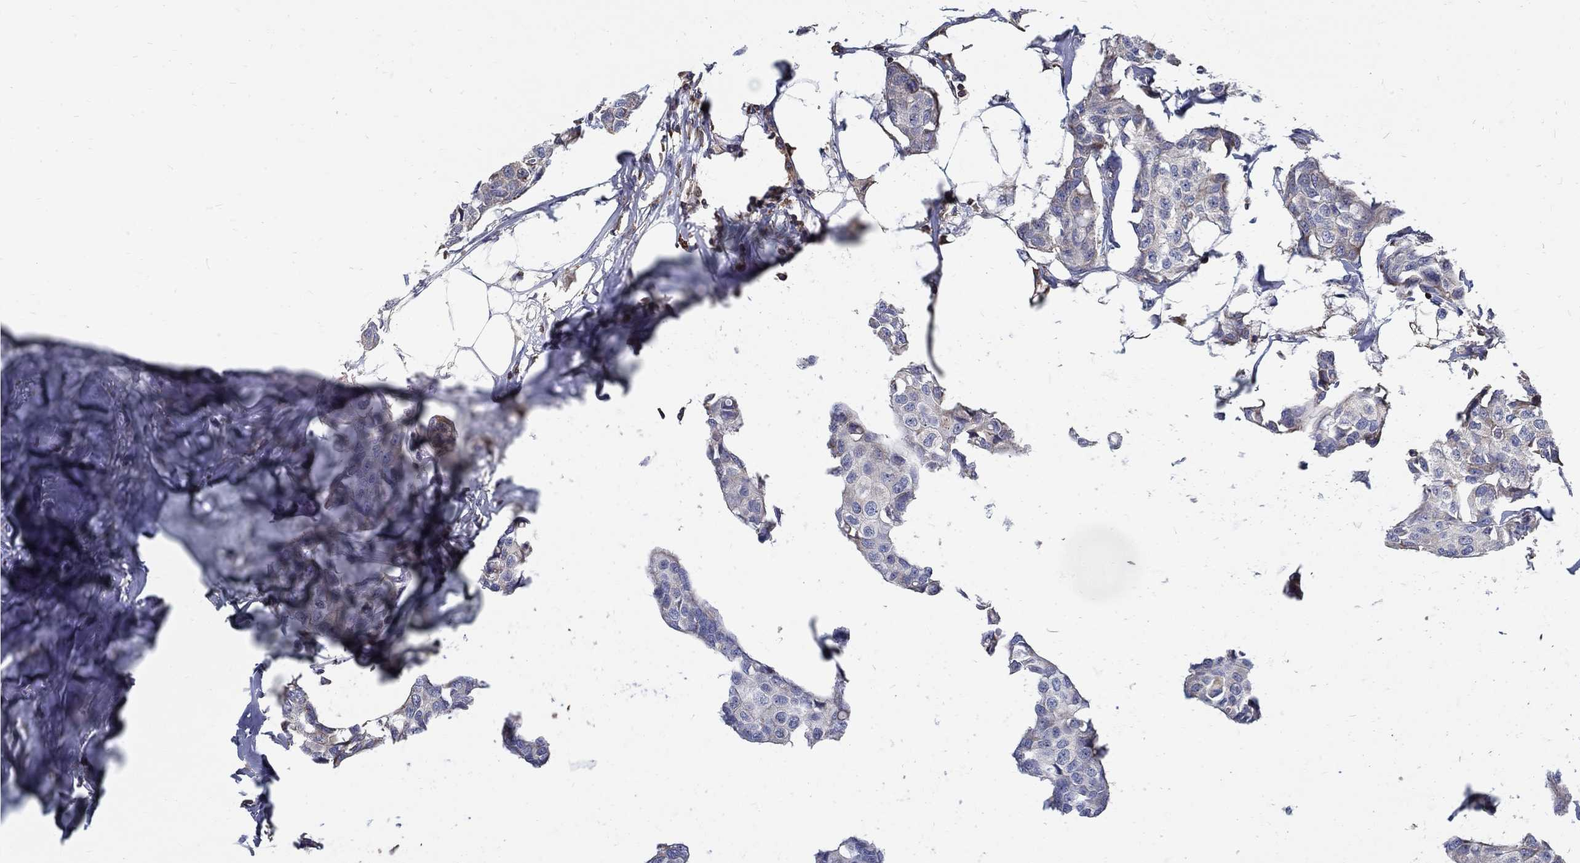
{"staining": {"intensity": "negative", "quantity": "none", "location": "none"}, "tissue": "breast cancer", "cell_type": "Tumor cells", "image_type": "cancer", "snomed": [{"axis": "morphology", "description": "Duct carcinoma"}, {"axis": "topography", "description": "Breast"}], "caption": "This is an IHC histopathology image of human infiltrating ductal carcinoma (breast). There is no staining in tumor cells.", "gene": "AGAP2", "patient": {"sex": "female", "age": 80}}